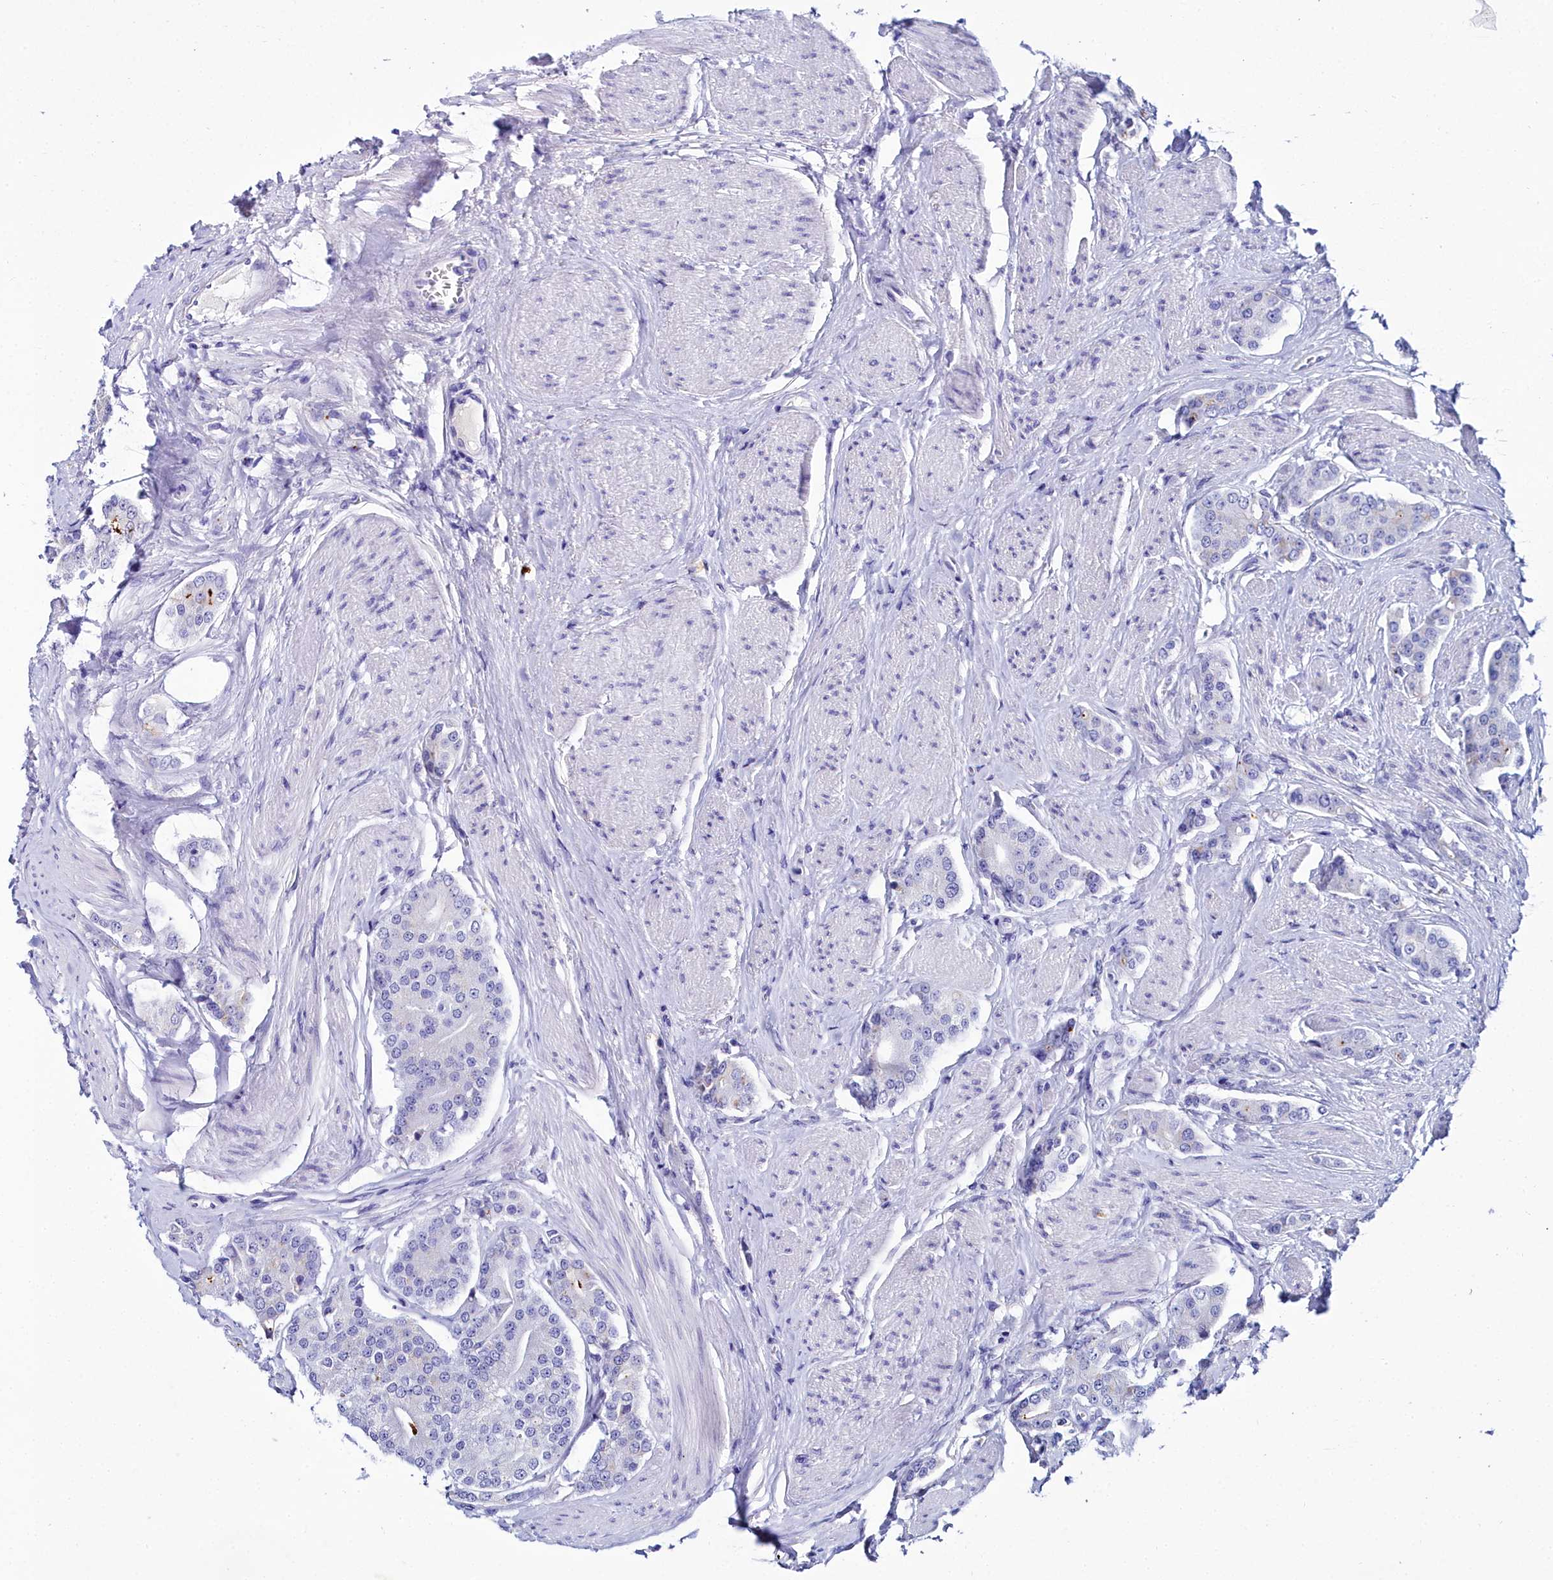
{"staining": {"intensity": "negative", "quantity": "none", "location": "none"}, "tissue": "prostate cancer", "cell_type": "Tumor cells", "image_type": "cancer", "snomed": [{"axis": "morphology", "description": "Adenocarcinoma, High grade"}, {"axis": "topography", "description": "Prostate"}], "caption": "Immunohistochemistry micrograph of adenocarcinoma (high-grade) (prostate) stained for a protein (brown), which demonstrates no staining in tumor cells.", "gene": "ELAPOR2", "patient": {"sex": "male", "age": 71}}